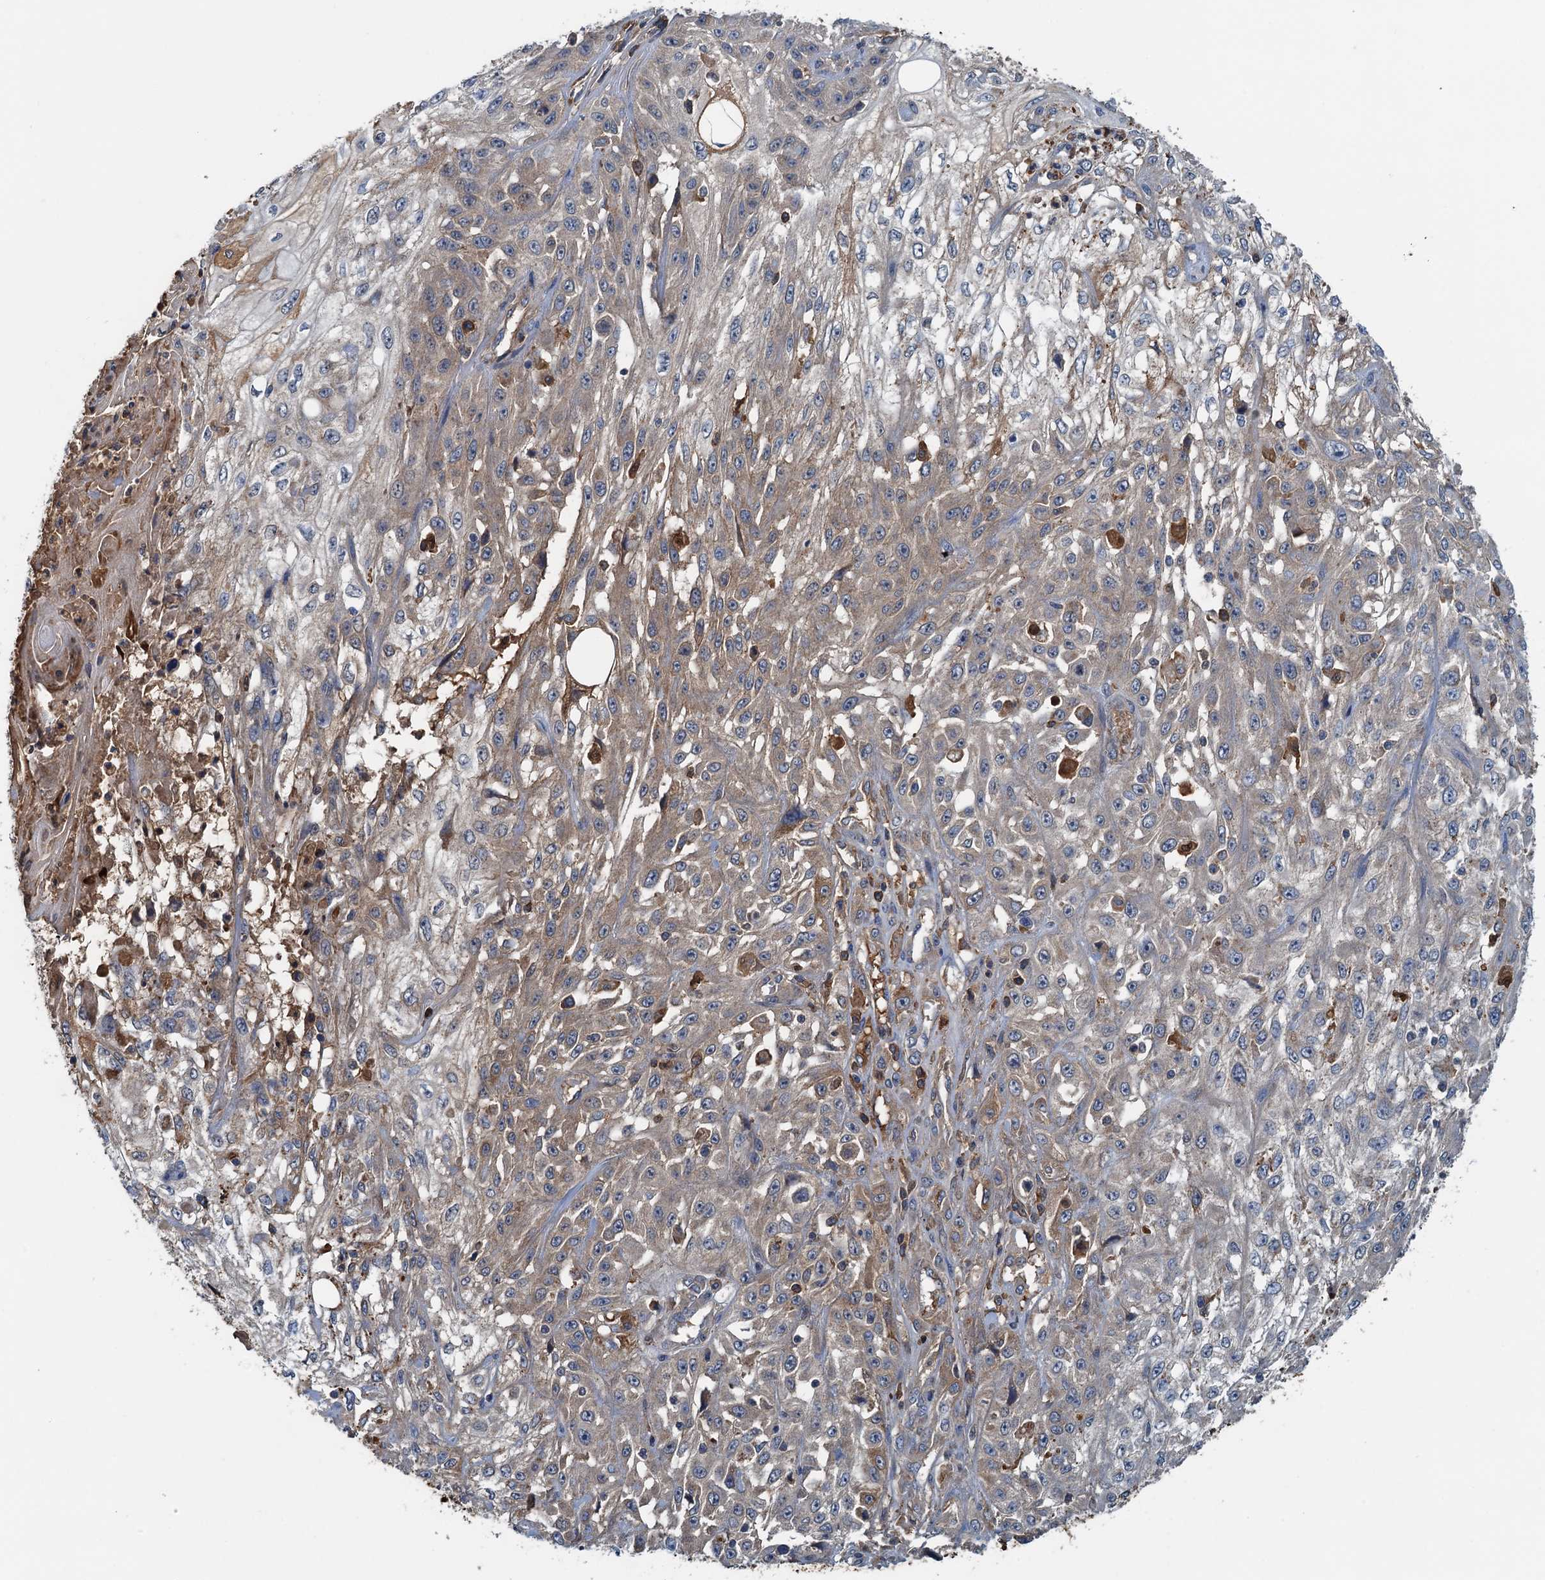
{"staining": {"intensity": "negative", "quantity": "none", "location": "none"}, "tissue": "skin cancer", "cell_type": "Tumor cells", "image_type": "cancer", "snomed": [{"axis": "morphology", "description": "Squamous cell carcinoma, NOS"}, {"axis": "morphology", "description": "Squamous cell carcinoma, metastatic, NOS"}, {"axis": "topography", "description": "Skin"}, {"axis": "topography", "description": "Lymph node"}], "caption": "IHC of human metastatic squamous cell carcinoma (skin) demonstrates no positivity in tumor cells. (Brightfield microscopy of DAB immunohistochemistry (IHC) at high magnification).", "gene": "LSM14B", "patient": {"sex": "male", "age": 75}}